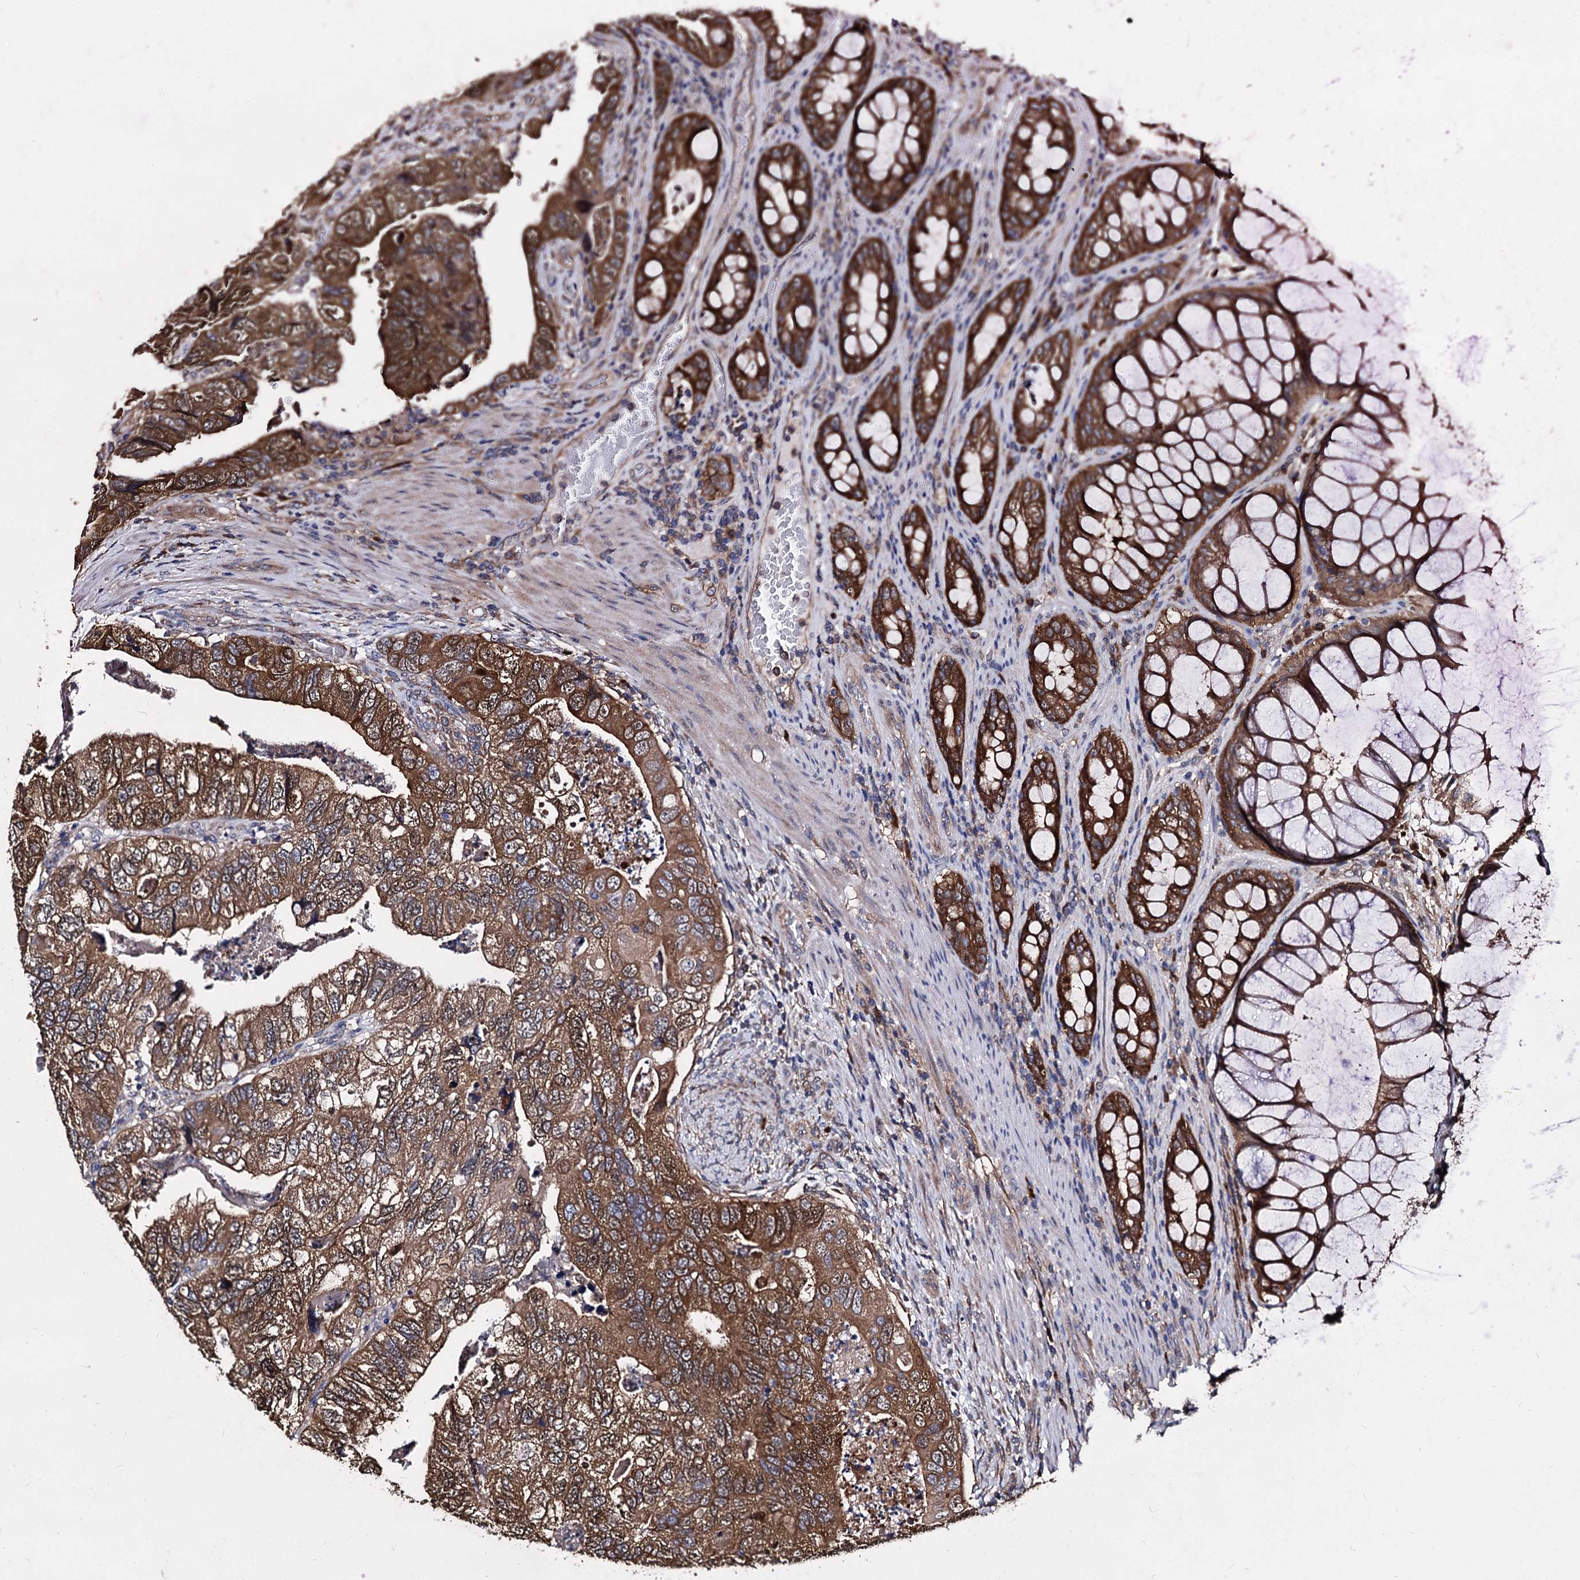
{"staining": {"intensity": "moderate", "quantity": ">75%", "location": "cytoplasmic/membranous"}, "tissue": "colorectal cancer", "cell_type": "Tumor cells", "image_type": "cancer", "snomed": [{"axis": "morphology", "description": "Adenocarcinoma, NOS"}, {"axis": "topography", "description": "Rectum"}], "caption": "About >75% of tumor cells in human adenocarcinoma (colorectal) demonstrate moderate cytoplasmic/membranous protein expression as visualized by brown immunohistochemical staining.", "gene": "NME1", "patient": {"sex": "male", "age": 63}}